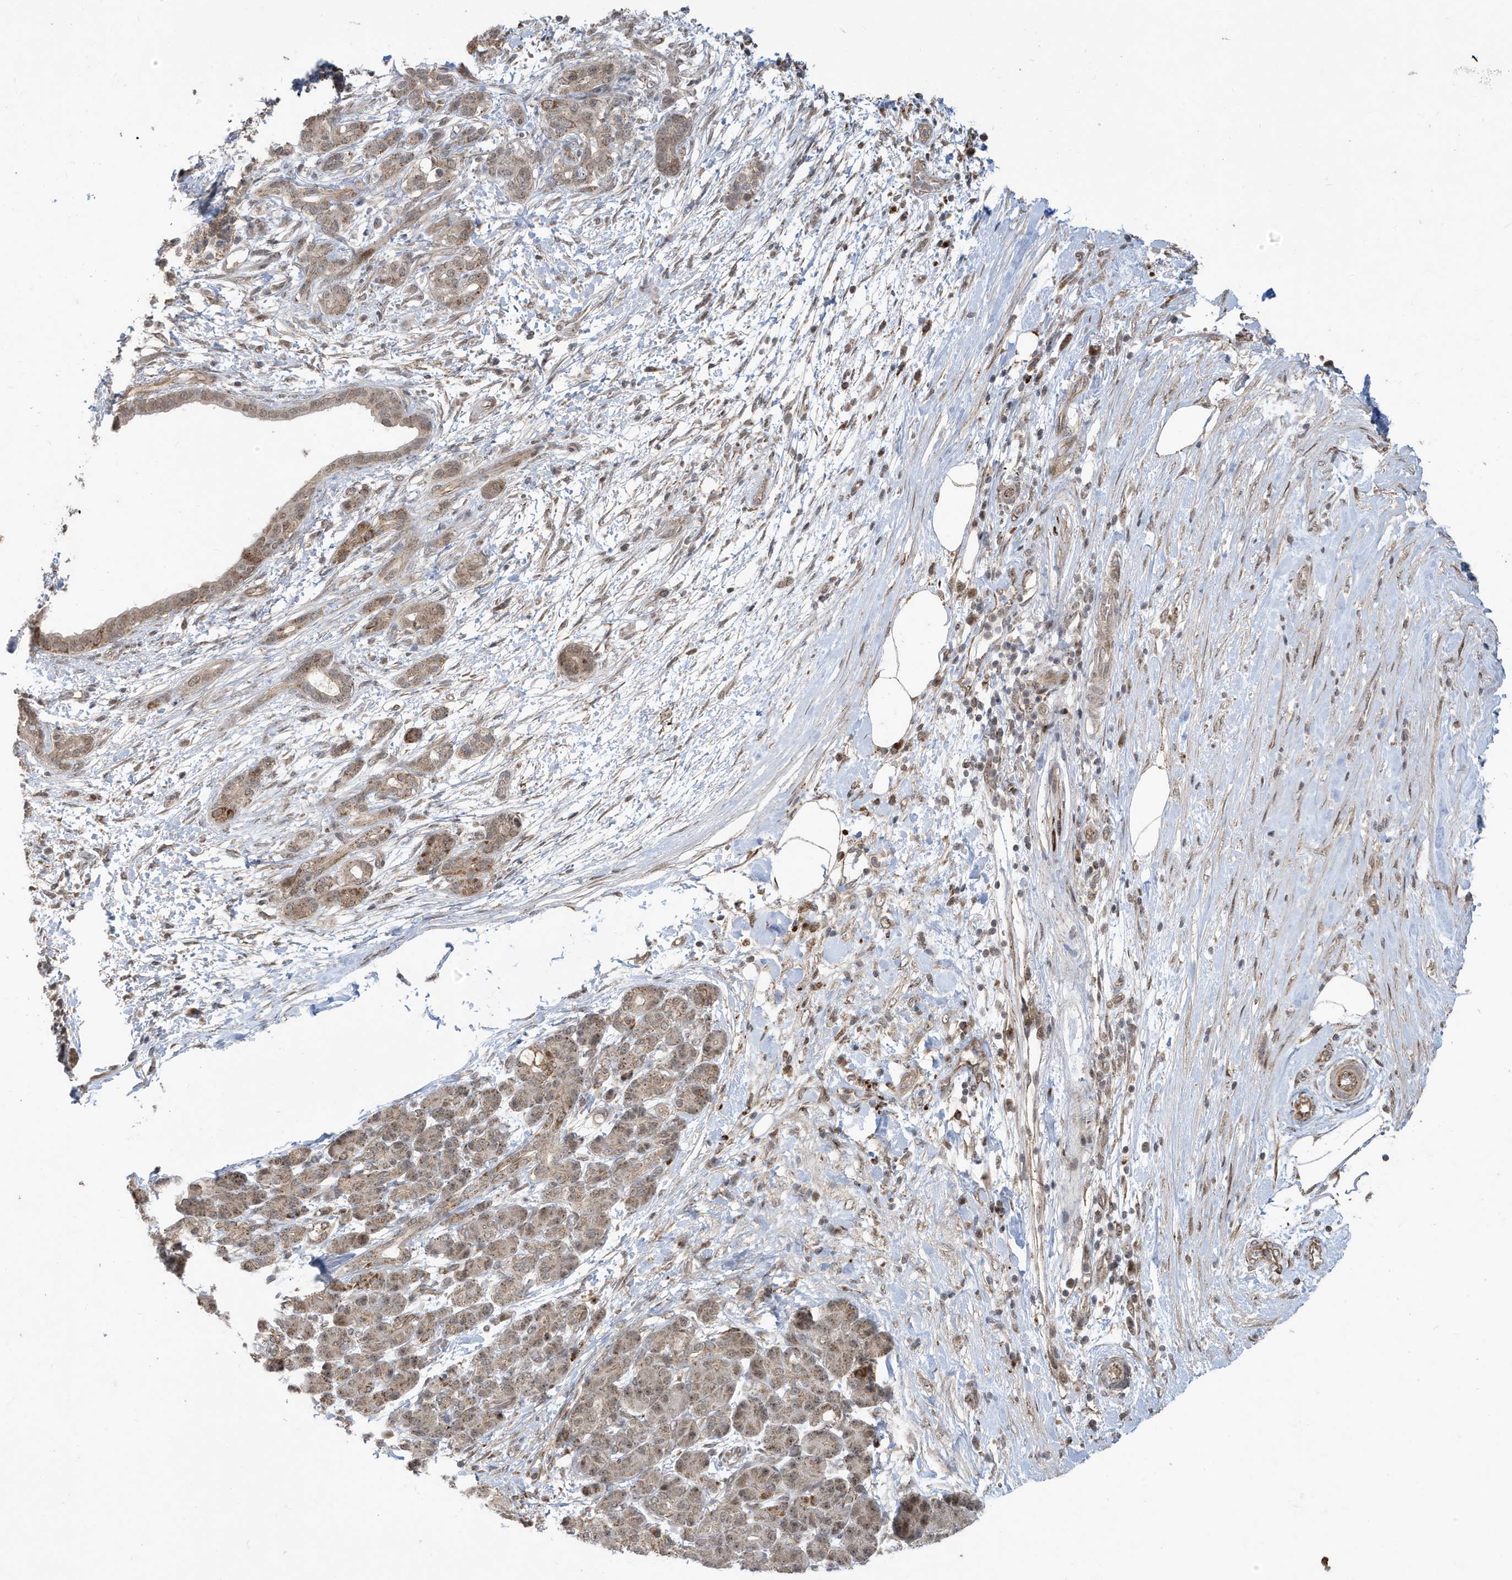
{"staining": {"intensity": "moderate", "quantity": "25%-75%", "location": "cytoplasmic/membranous,nuclear"}, "tissue": "pancreatic cancer", "cell_type": "Tumor cells", "image_type": "cancer", "snomed": [{"axis": "morphology", "description": "Adenocarcinoma, NOS"}, {"axis": "topography", "description": "Pancreas"}], "caption": "Tumor cells demonstrate medium levels of moderate cytoplasmic/membranous and nuclear expression in approximately 25%-75% of cells in pancreatic adenocarcinoma.", "gene": "FAM9B", "patient": {"sex": "female", "age": 55}}